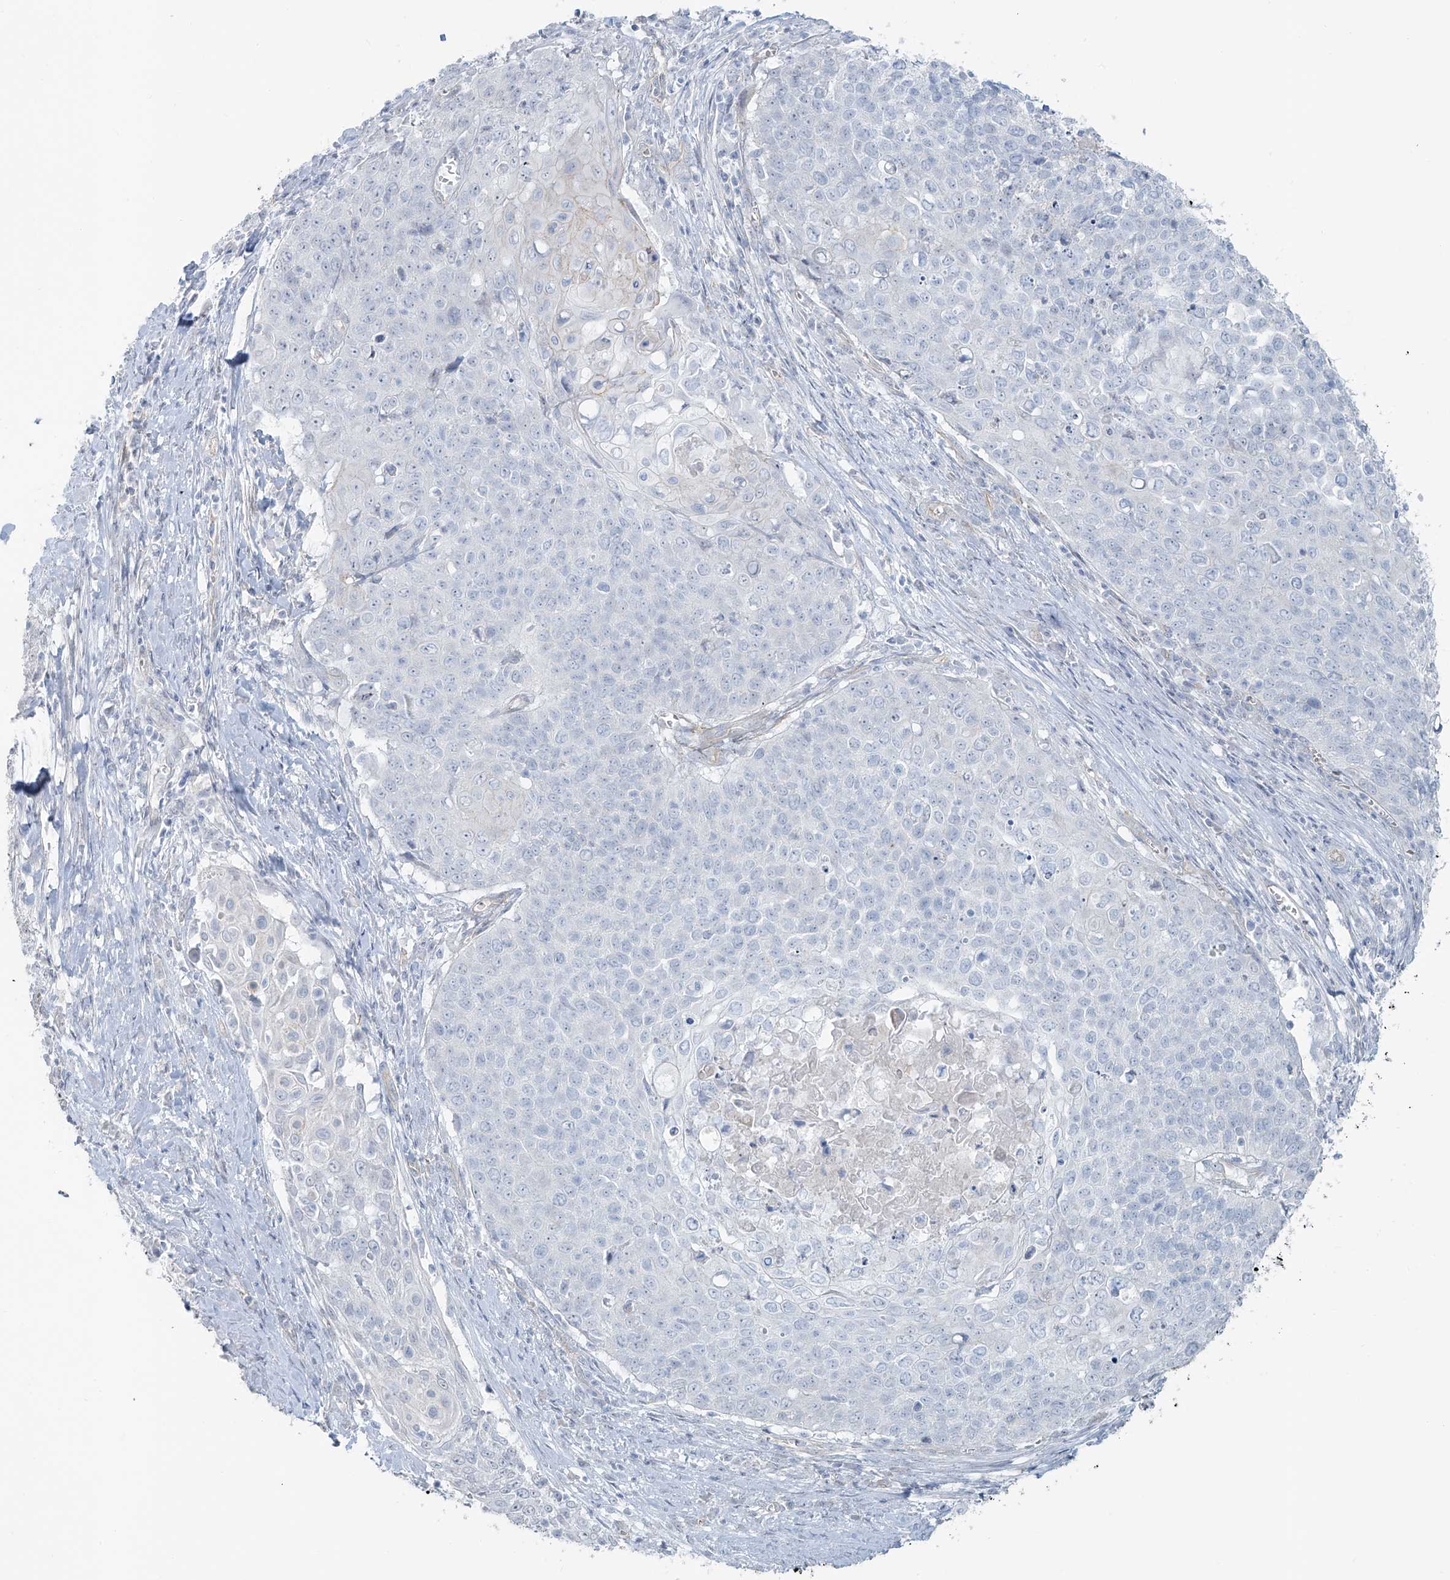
{"staining": {"intensity": "negative", "quantity": "none", "location": "none"}, "tissue": "cervical cancer", "cell_type": "Tumor cells", "image_type": "cancer", "snomed": [{"axis": "morphology", "description": "Squamous cell carcinoma, NOS"}, {"axis": "topography", "description": "Cervix"}], "caption": "High magnification brightfield microscopy of cervical squamous cell carcinoma stained with DAB (3,3'-diaminobenzidine) (brown) and counterstained with hematoxylin (blue): tumor cells show no significant positivity. Nuclei are stained in blue.", "gene": "TUBE1", "patient": {"sex": "female", "age": 39}}